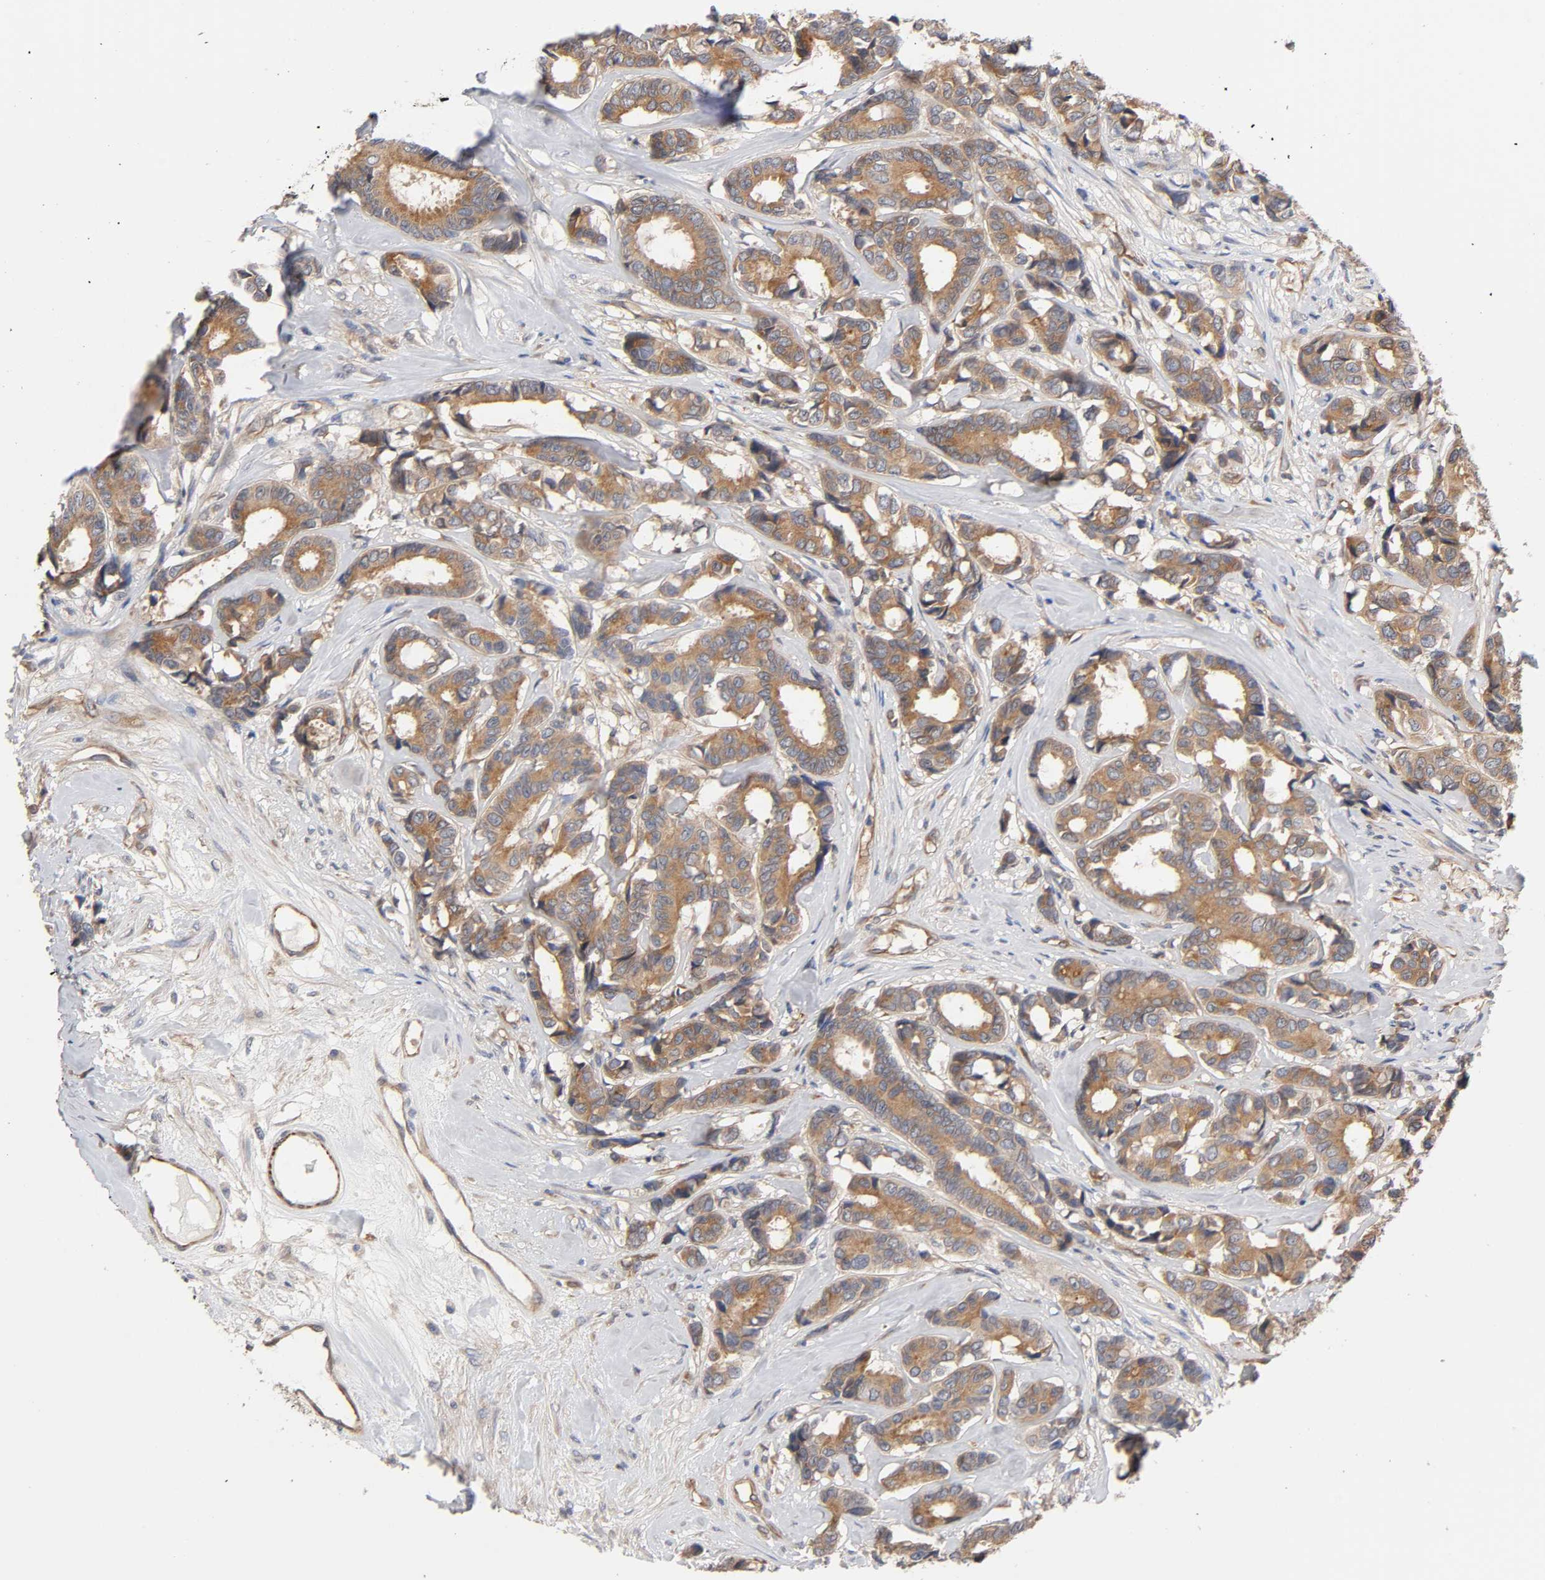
{"staining": {"intensity": "moderate", "quantity": ">75%", "location": "cytoplasmic/membranous"}, "tissue": "breast cancer", "cell_type": "Tumor cells", "image_type": "cancer", "snomed": [{"axis": "morphology", "description": "Duct carcinoma"}, {"axis": "topography", "description": "Breast"}], "caption": "Human breast cancer (intraductal carcinoma) stained with a protein marker reveals moderate staining in tumor cells.", "gene": "RAB13", "patient": {"sex": "female", "age": 87}}